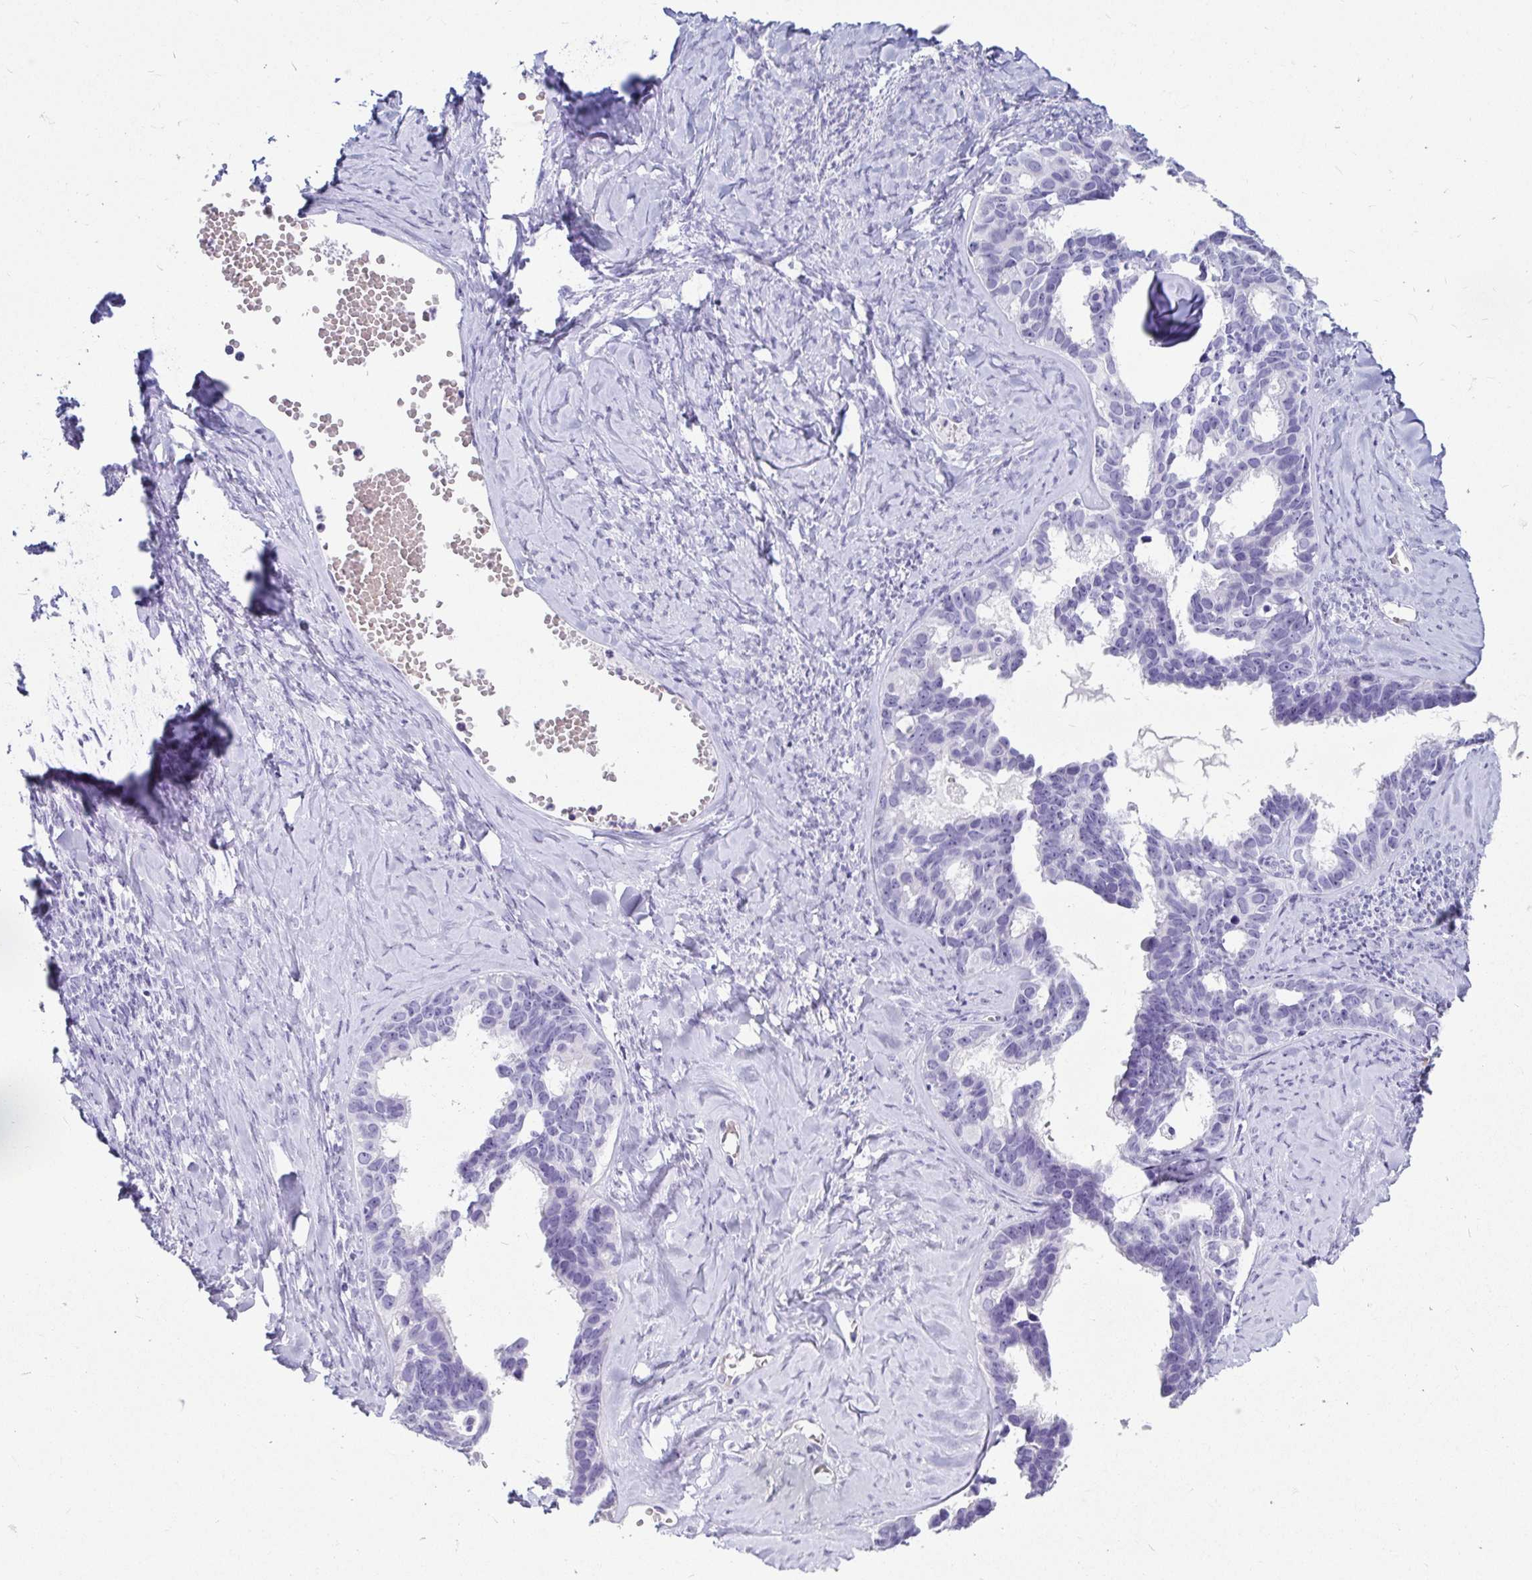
{"staining": {"intensity": "negative", "quantity": "none", "location": "none"}, "tissue": "ovarian cancer", "cell_type": "Tumor cells", "image_type": "cancer", "snomed": [{"axis": "morphology", "description": "Cystadenocarcinoma, serous, NOS"}, {"axis": "topography", "description": "Ovary"}], "caption": "Immunohistochemistry (IHC) image of neoplastic tissue: human ovarian cancer stained with DAB displays no significant protein positivity in tumor cells.", "gene": "ZPBP2", "patient": {"sex": "female", "age": 69}}